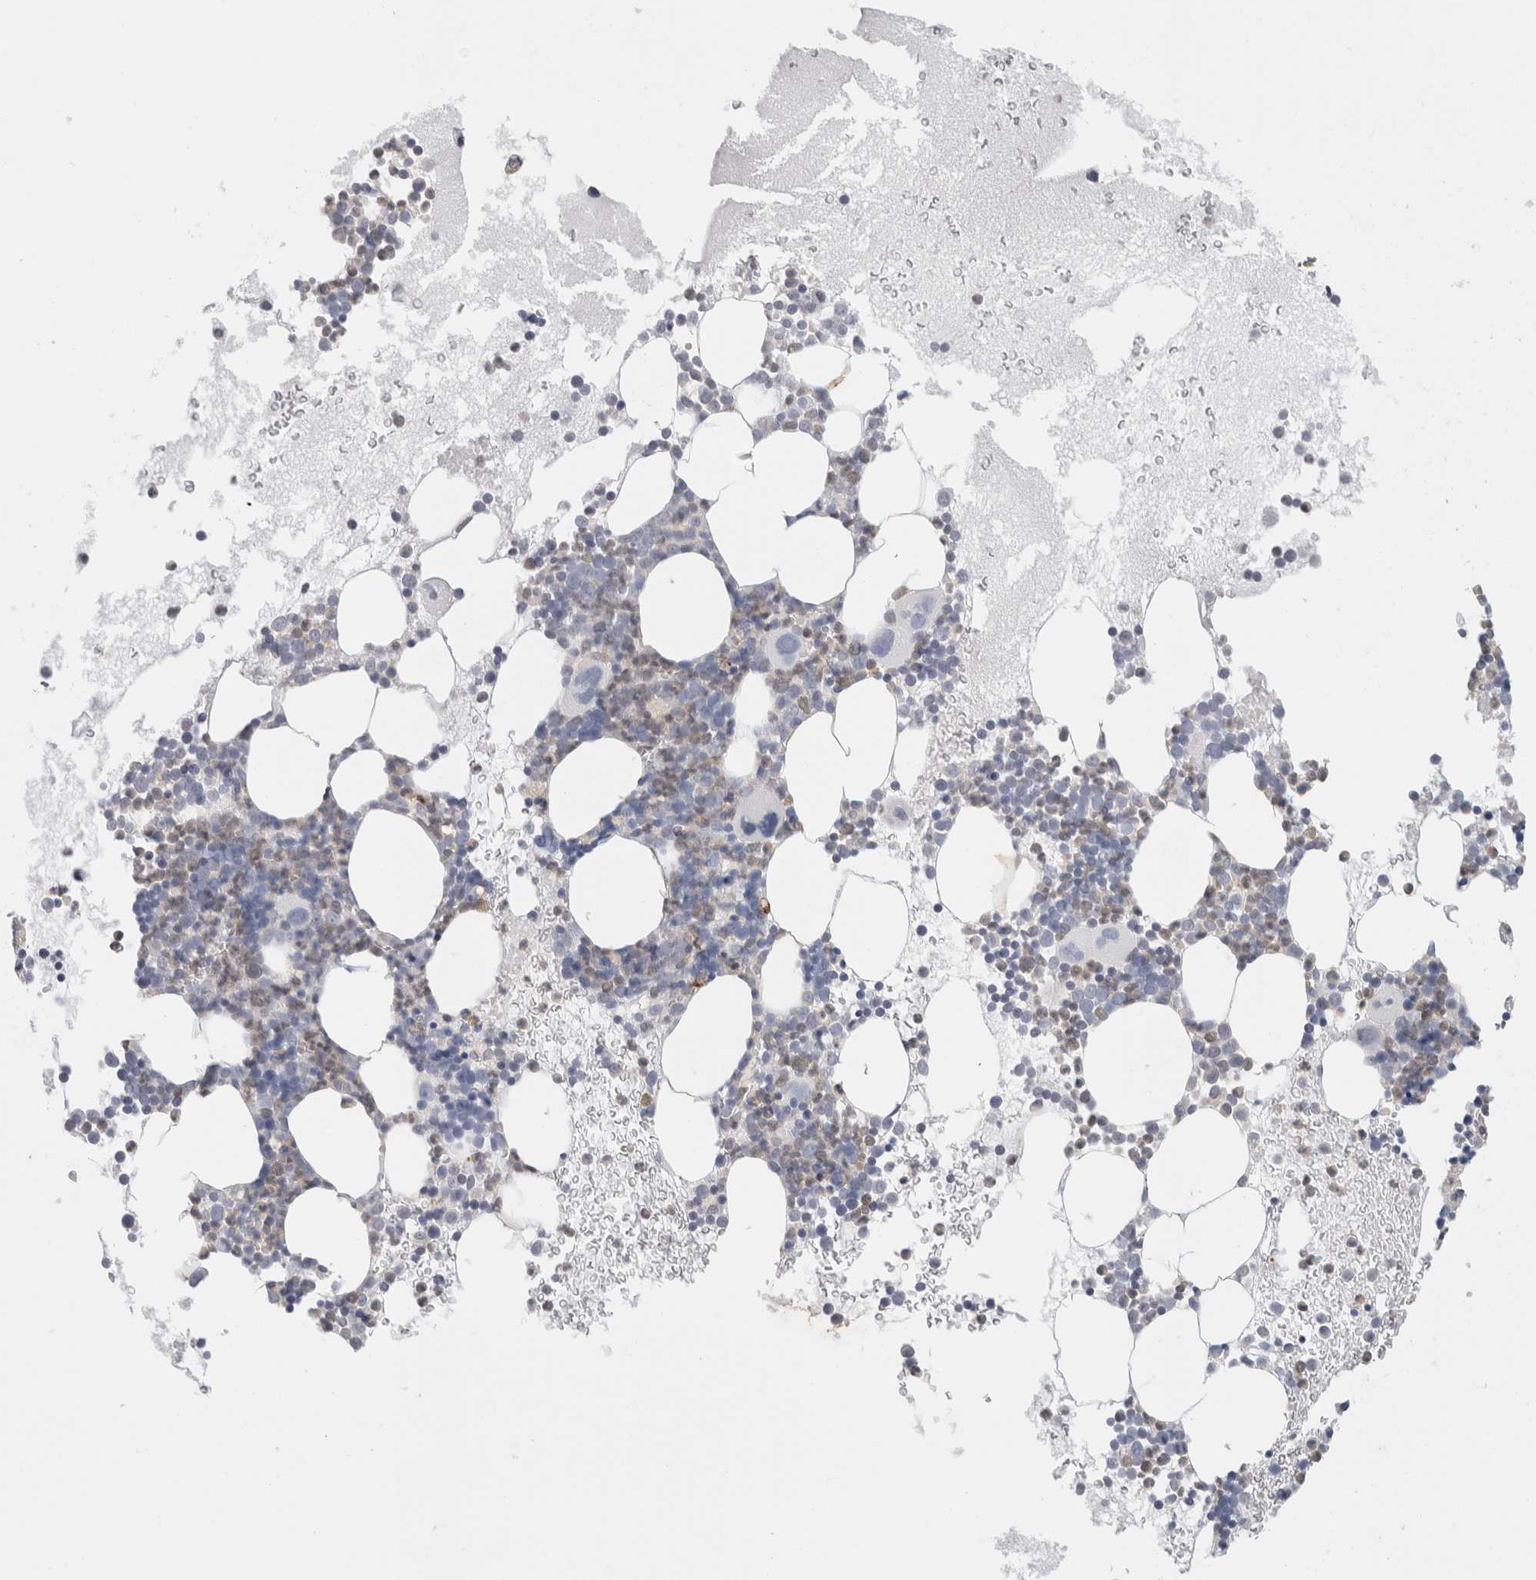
{"staining": {"intensity": "moderate", "quantity": "<25%", "location": "cytoplasmic/membranous"}, "tissue": "bone marrow", "cell_type": "Hematopoietic cells", "image_type": "normal", "snomed": [{"axis": "morphology", "description": "Normal tissue, NOS"}, {"axis": "morphology", "description": "Inflammation, NOS"}, {"axis": "topography", "description": "Bone marrow"}], "caption": "Moderate cytoplasmic/membranous protein staining is appreciated in about <25% of hematopoietic cells in bone marrow. (IHC, brightfield microscopy, high magnification).", "gene": "P2RY2", "patient": {"sex": "female", "age": 45}}